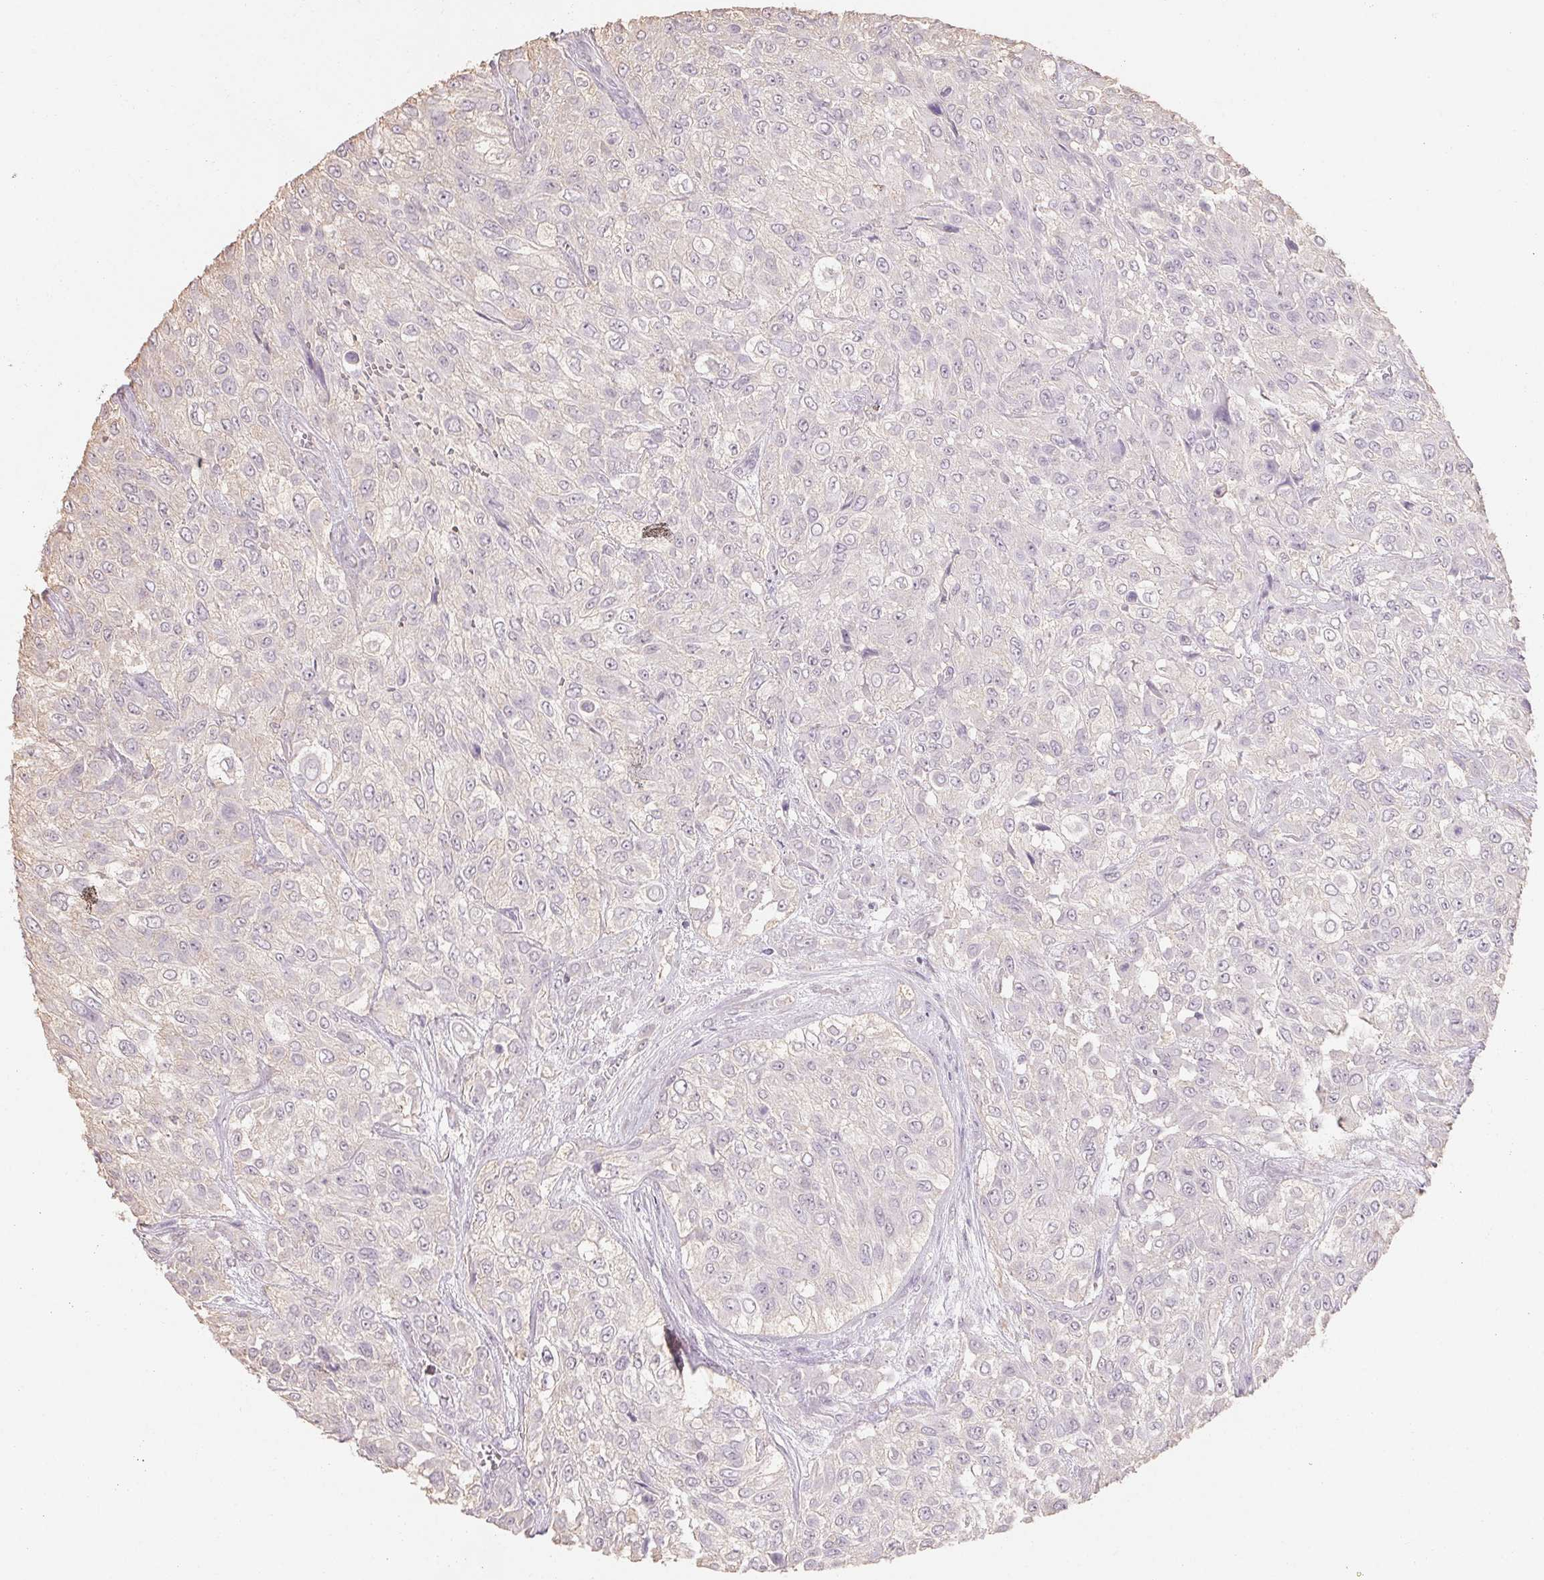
{"staining": {"intensity": "negative", "quantity": "none", "location": "none"}, "tissue": "urothelial cancer", "cell_type": "Tumor cells", "image_type": "cancer", "snomed": [{"axis": "morphology", "description": "Urothelial carcinoma, High grade"}, {"axis": "topography", "description": "Urinary bladder"}], "caption": "A high-resolution photomicrograph shows IHC staining of urothelial cancer, which exhibits no significant expression in tumor cells.", "gene": "MAP7D2", "patient": {"sex": "male", "age": 57}}